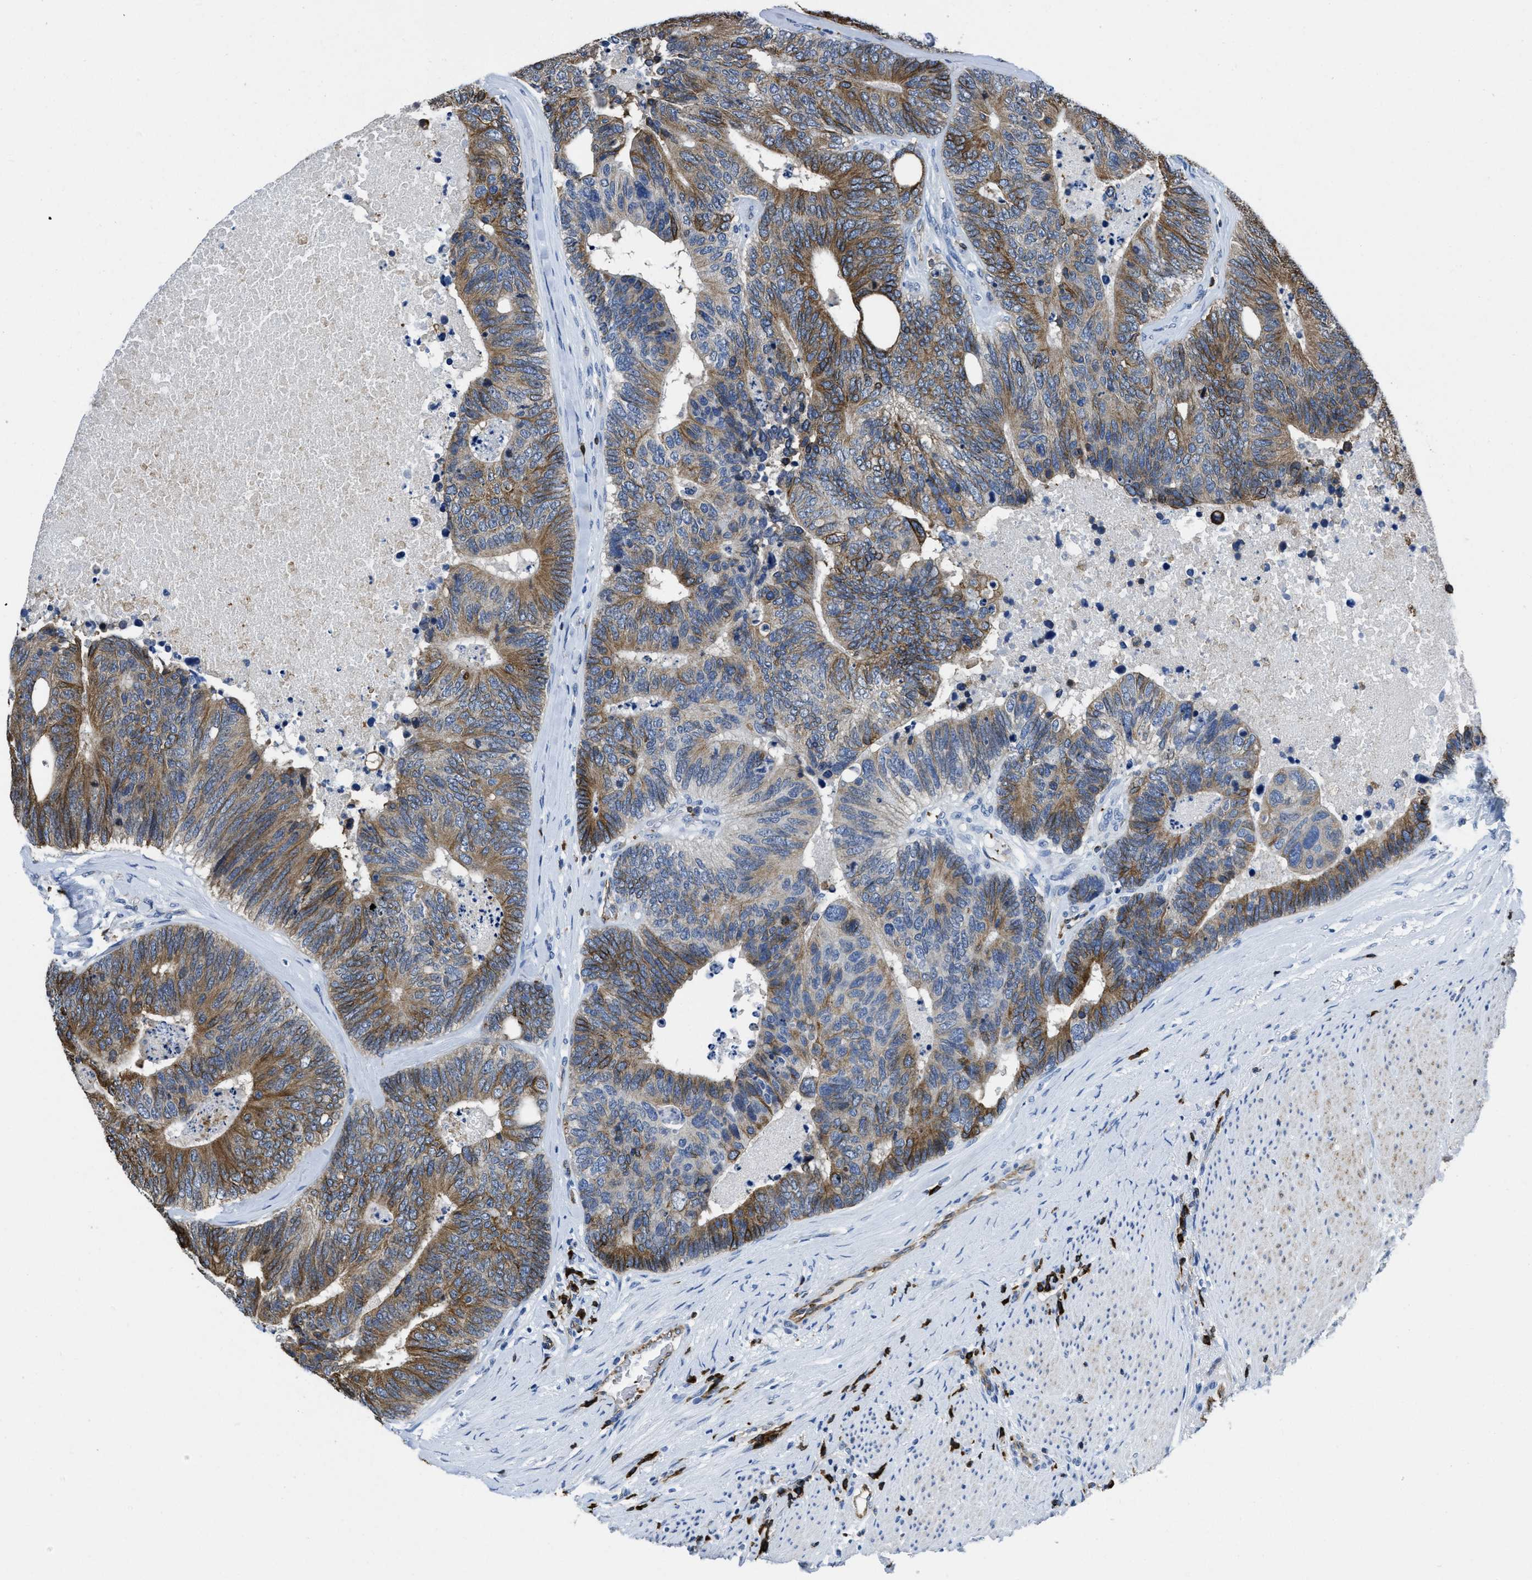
{"staining": {"intensity": "strong", "quantity": "25%-75%", "location": "cytoplasmic/membranous"}, "tissue": "colorectal cancer", "cell_type": "Tumor cells", "image_type": "cancer", "snomed": [{"axis": "morphology", "description": "Adenocarcinoma, NOS"}, {"axis": "topography", "description": "Colon"}], "caption": "Protein staining by IHC reveals strong cytoplasmic/membranous positivity in approximately 25%-75% of tumor cells in adenocarcinoma (colorectal). (Brightfield microscopy of DAB IHC at high magnification).", "gene": "ITGA3", "patient": {"sex": "female", "age": 67}}